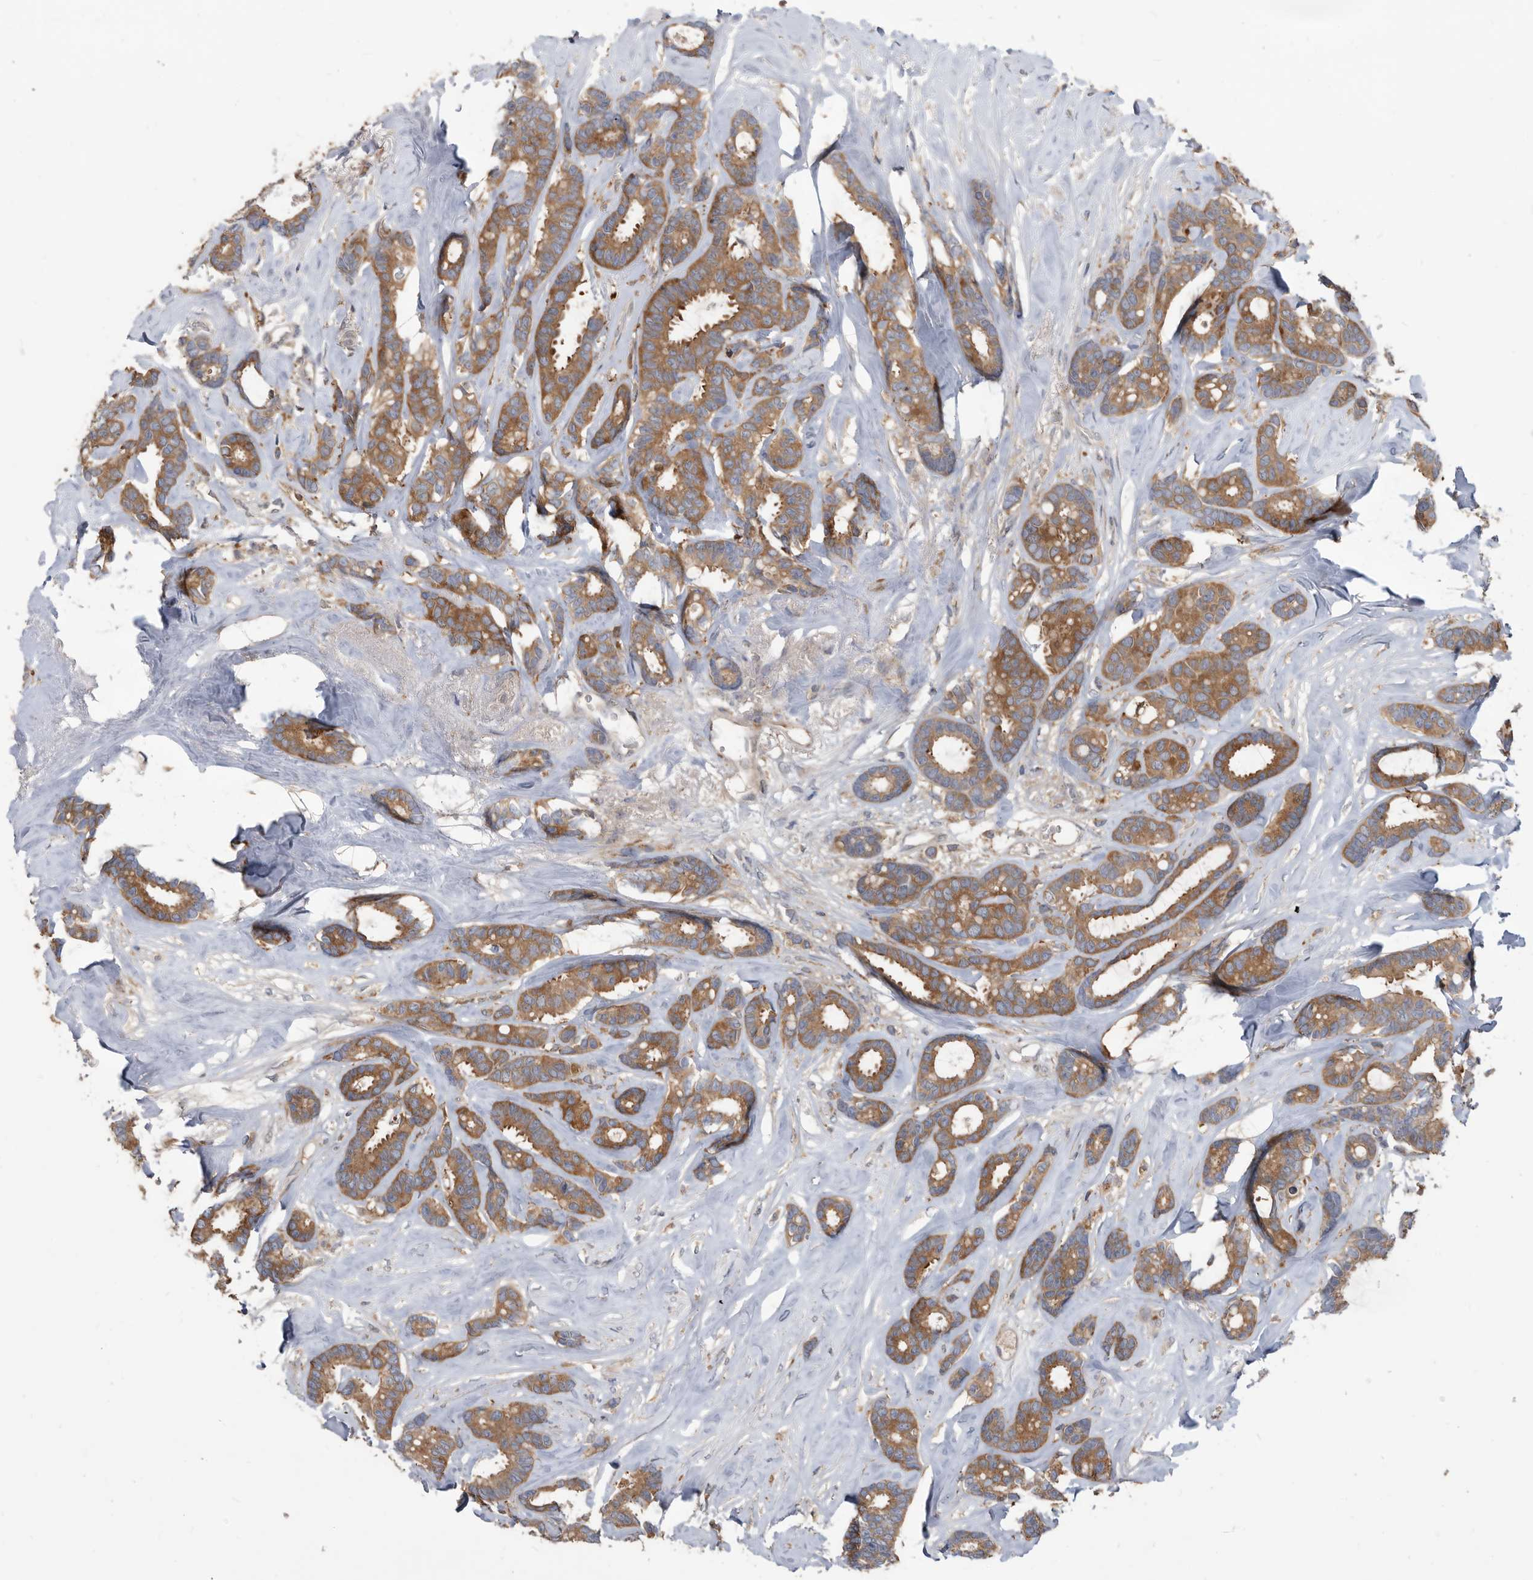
{"staining": {"intensity": "moderate", "quantity": ">75%", "location": "cytoplasmic/membranous"}, "tissue": "breast cancer", "cell_type": "Tumor cells", "image_type": "cancer", "snomed": [{"axis": "morphology", "description": "Duct carcinoma"}, {"axis": "topography", "description": "Breast"}], "caption": "A medium amount of moderate cytoplasmic/membranous expression is seen in approximately >75% of tumor cells in breast invasive ductal carcinoma tissue. (Brightfield microscopy of DAB IHC at high magnification).", "gene": "APEH", "patient": {"sex": "female", "age": 87}}